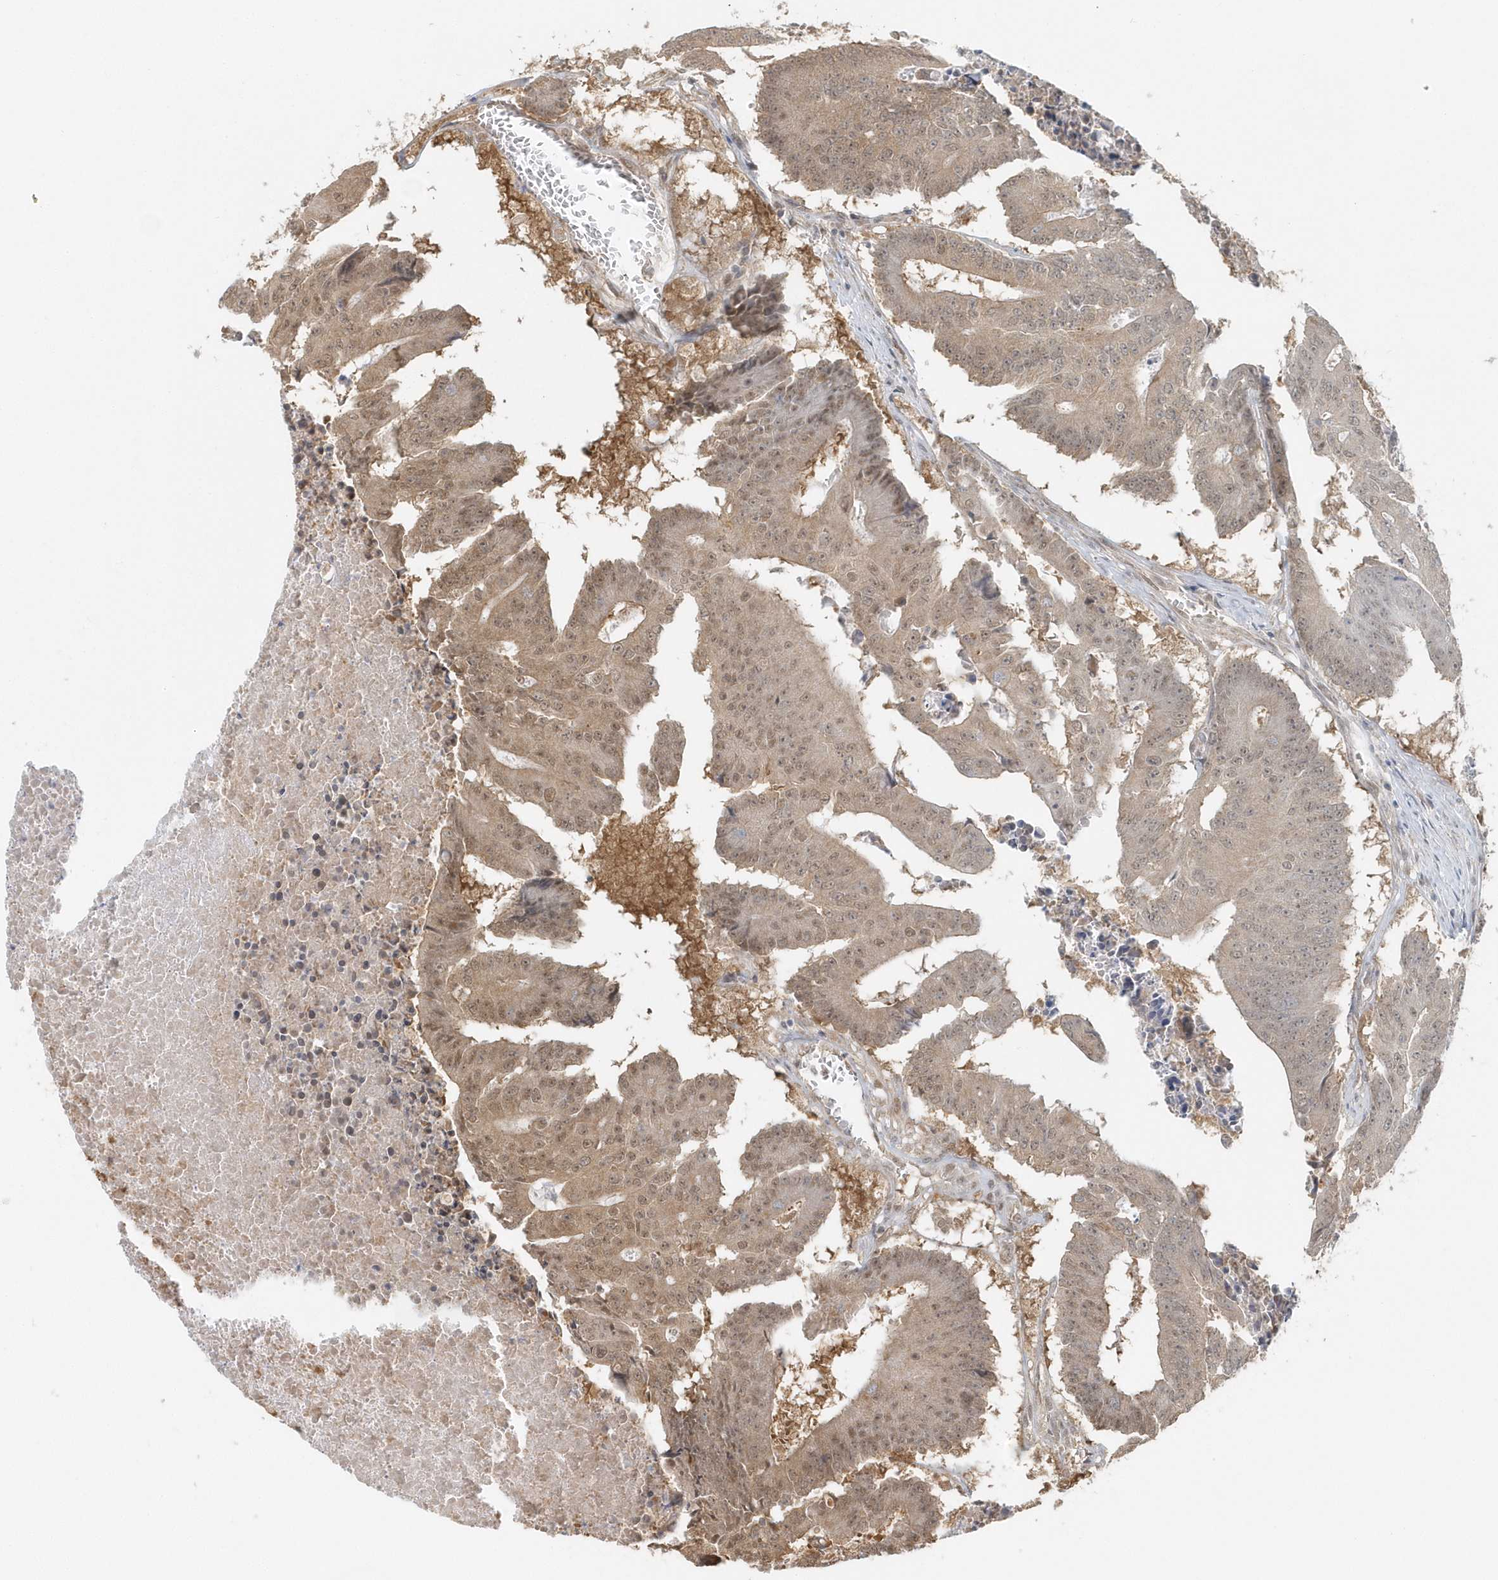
{"staining": {"intensity": "moderate", "quantity": ">75%", "location": "cytoplasmic/membranous,nuclear"}, "tissue": "colorectal cancer", "cell_type": "Tumor cells", "image_type": "cancer", "snomed": [{"axis": "morphology", "description": "Adenocarcinoma, NOS"}, {"axis": "topography", "description": "Colon"}], "caption": "IHC of colorectal adenocarcinoma displays medium levels of moderate cytoplasmic/membranous and nuclear expression in approximately >75% of tumor cells.", "gene": "PSMD6", "patient": {"sex": "male", "age": 87}}